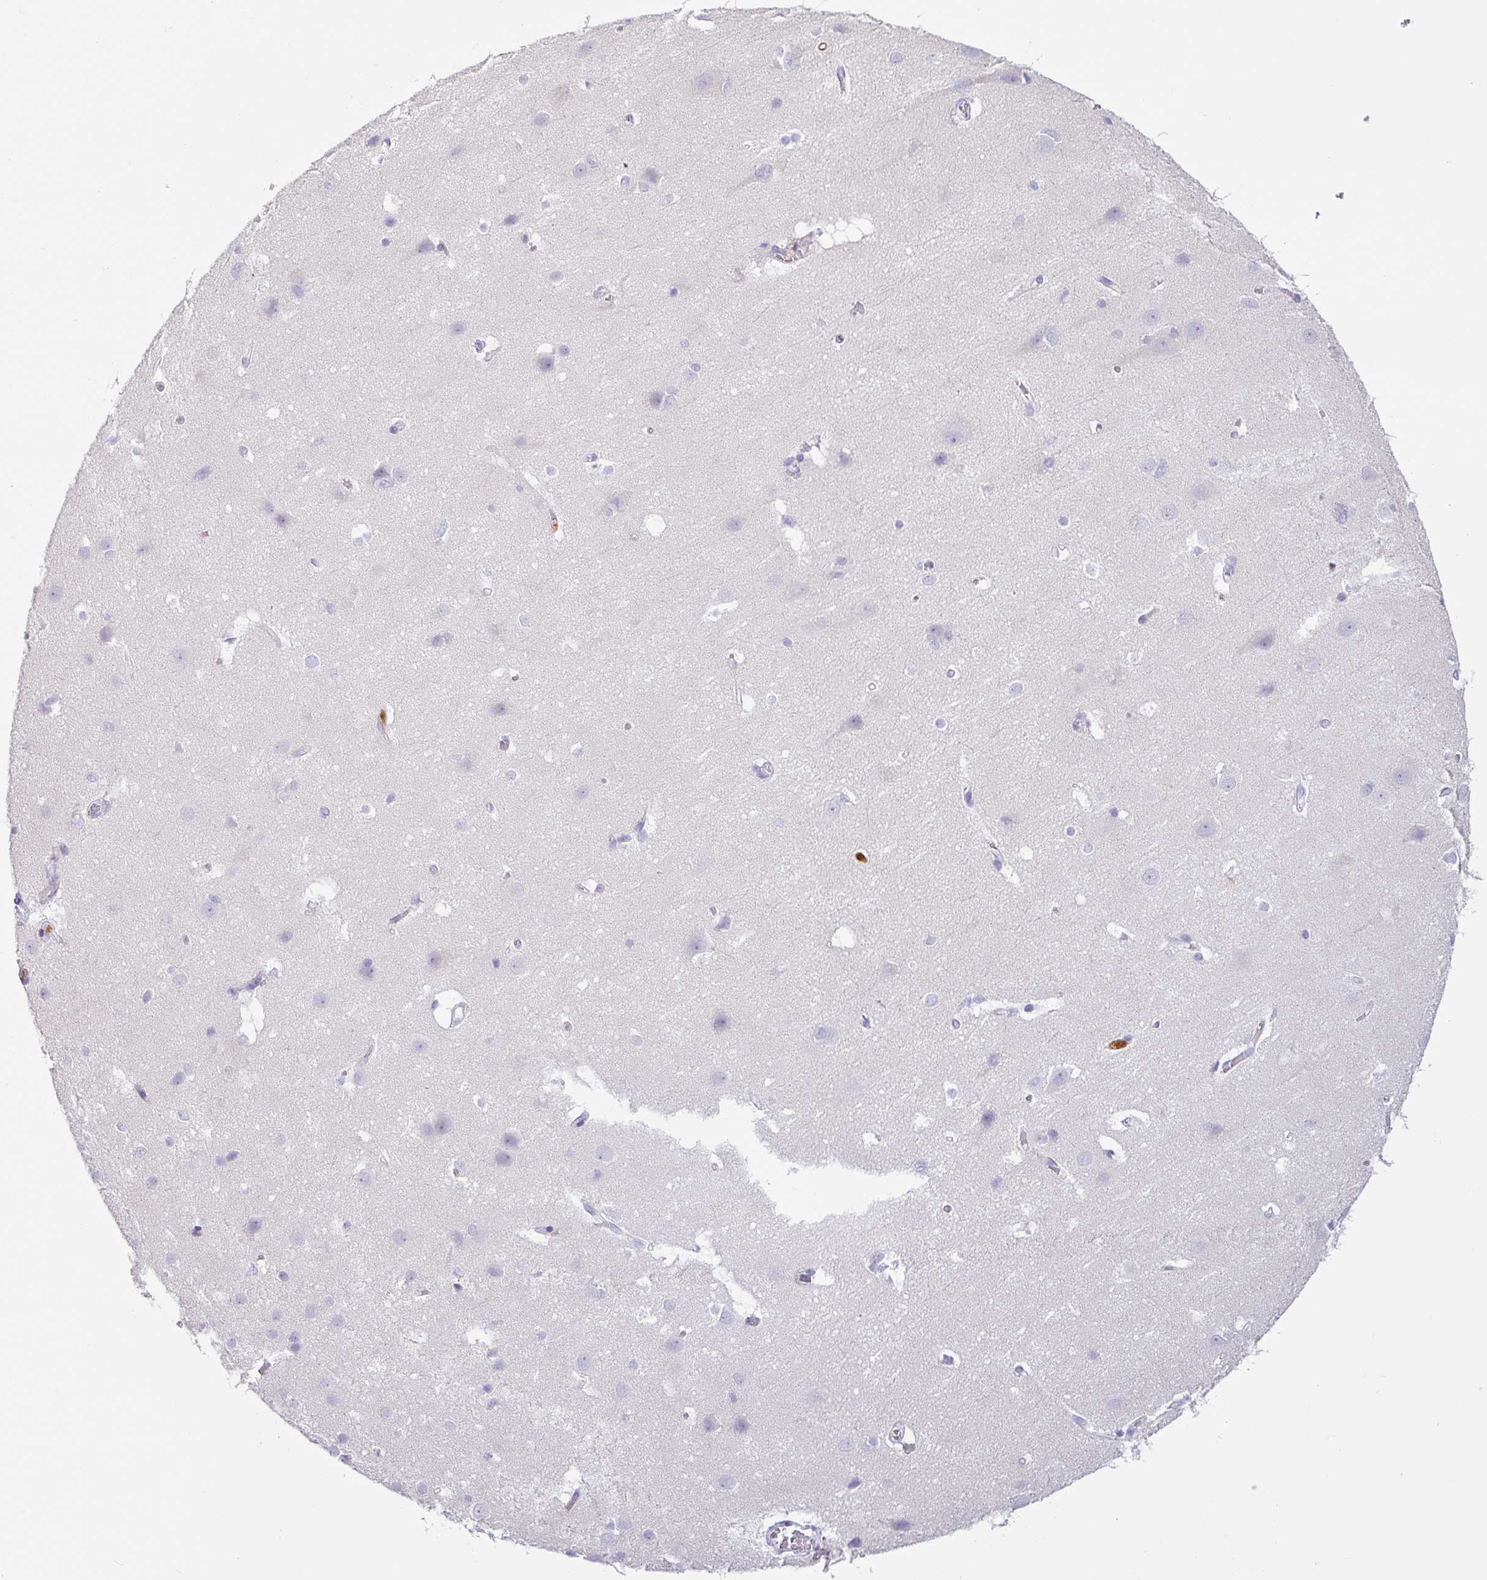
{"staining": {"intensity": "negative", "quantity": "none", "location": "none"}, "tissue": "cerebral cortex", "cell_type": "Endothelial cells", "image_type": "normal", "snomed": [{"axis": "morphology", "description": "Normal tissue, NOS"}, {"axis": "topography", "description": "Cerebral cortex"}], "caption": "The photomicrograph exhibits no significant staining in endothelial cells of cerebral cortex. (Stains: DAB IHC with hematoxylin counter stain, Microscopy: brightfield microscopy at high magnification).", "gene": "SH2D3C", "patient": {"sex": "male", "age": 37}}